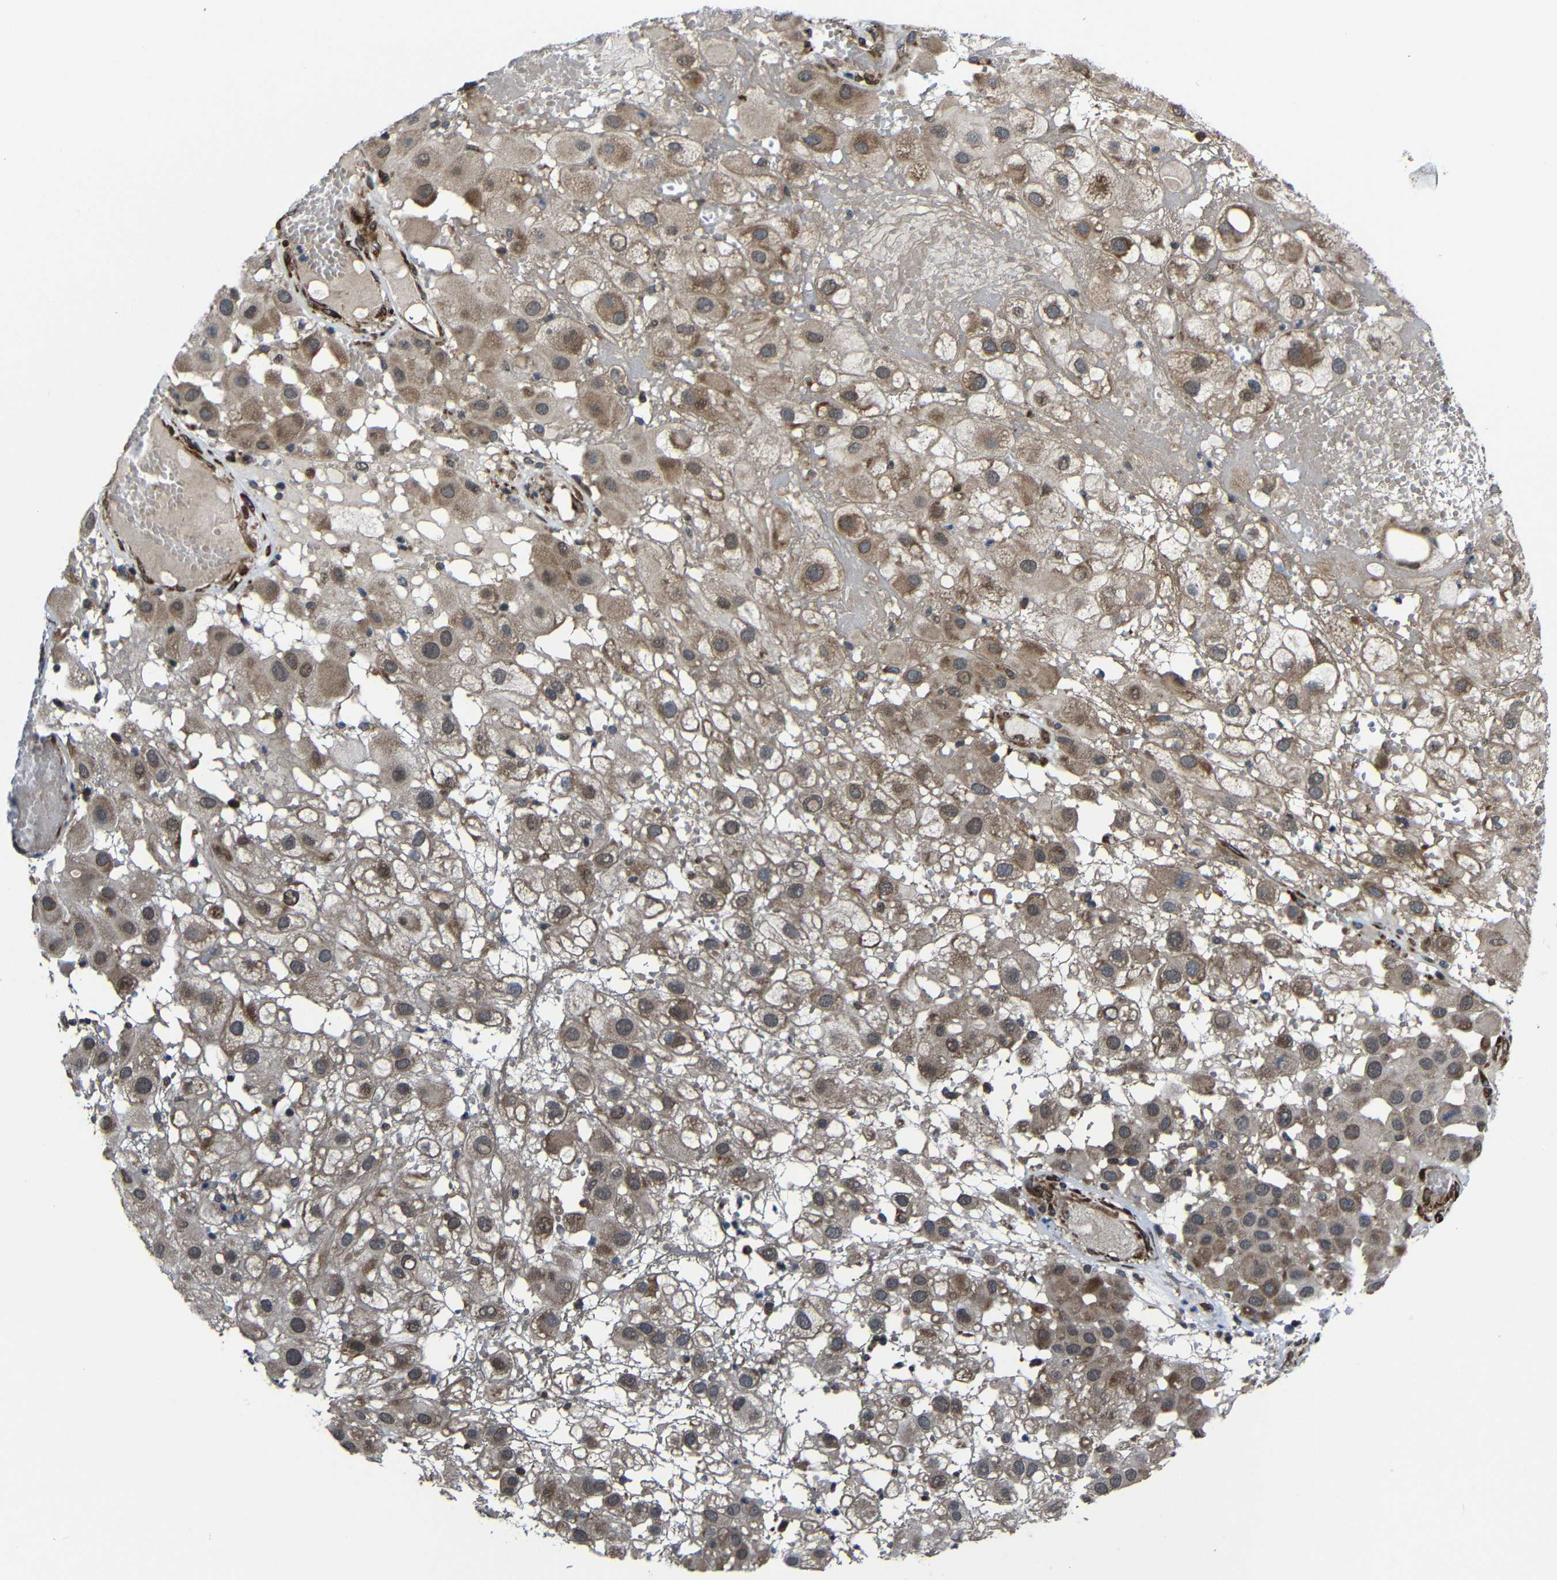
{"staining": {"intensity": "moderate", "quantity": ">75%", "location": "cytoplasmic/membranous"}, "tissue": "melanoma", "cell_type": "Tumor cells", "image_type": "cancer", "snomed": [{"axis": "morphology", "description": "Malignant melanoma, NOS"}, {"axis": "topography", "description": "Skin"}], "caption": "Protein staining displays moderate cytoplasmic/membranous staining in about >75% of tumor cells in melanoma. The protein of interest is stained brown, and the nuclei are stained in blue (DAB IHC with brightfield microscopy, high magnification).", "gene": "KIAA0513", "patient": {"sex": "female", "age": 81}}